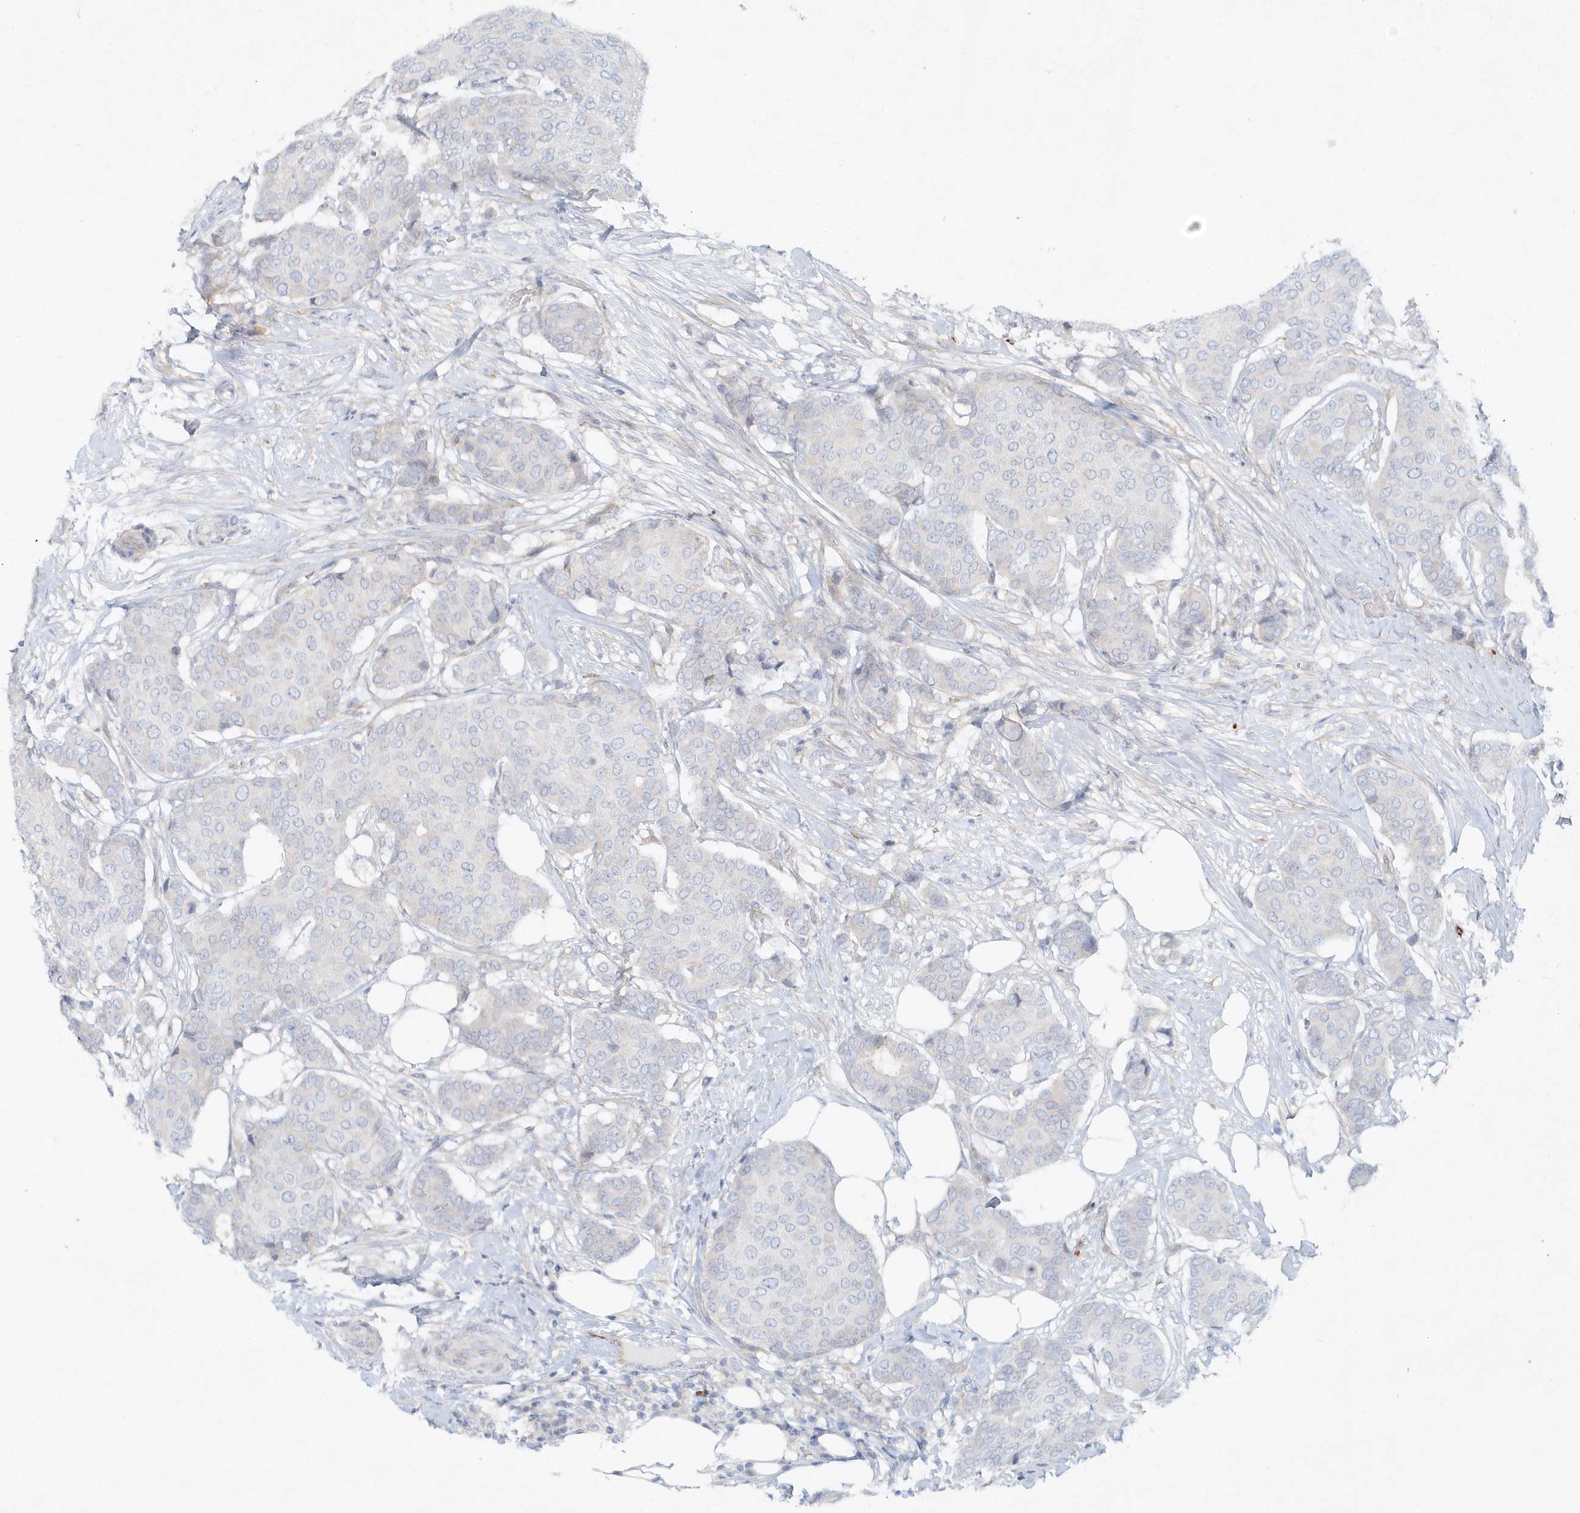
{"staining": {"intensity": "negative", "quantity": "none", "location": "none"}, "tissue": "breast cancer", "cell_type": "Tumor cells", "image_type": "cancer", "snomed": [{"axis": "morphology", "description": "Duct carcinoma"}, {"axis": "topography", "description": "Breast"}], "caption": "A high-resolution histopathology image shows IHC staining of breast infiltrating ductal carcinoma, which reveals no significant staining in tumor cells.", "gene": "DNAH1", "patient": {"sex": "female", "age": 75}}